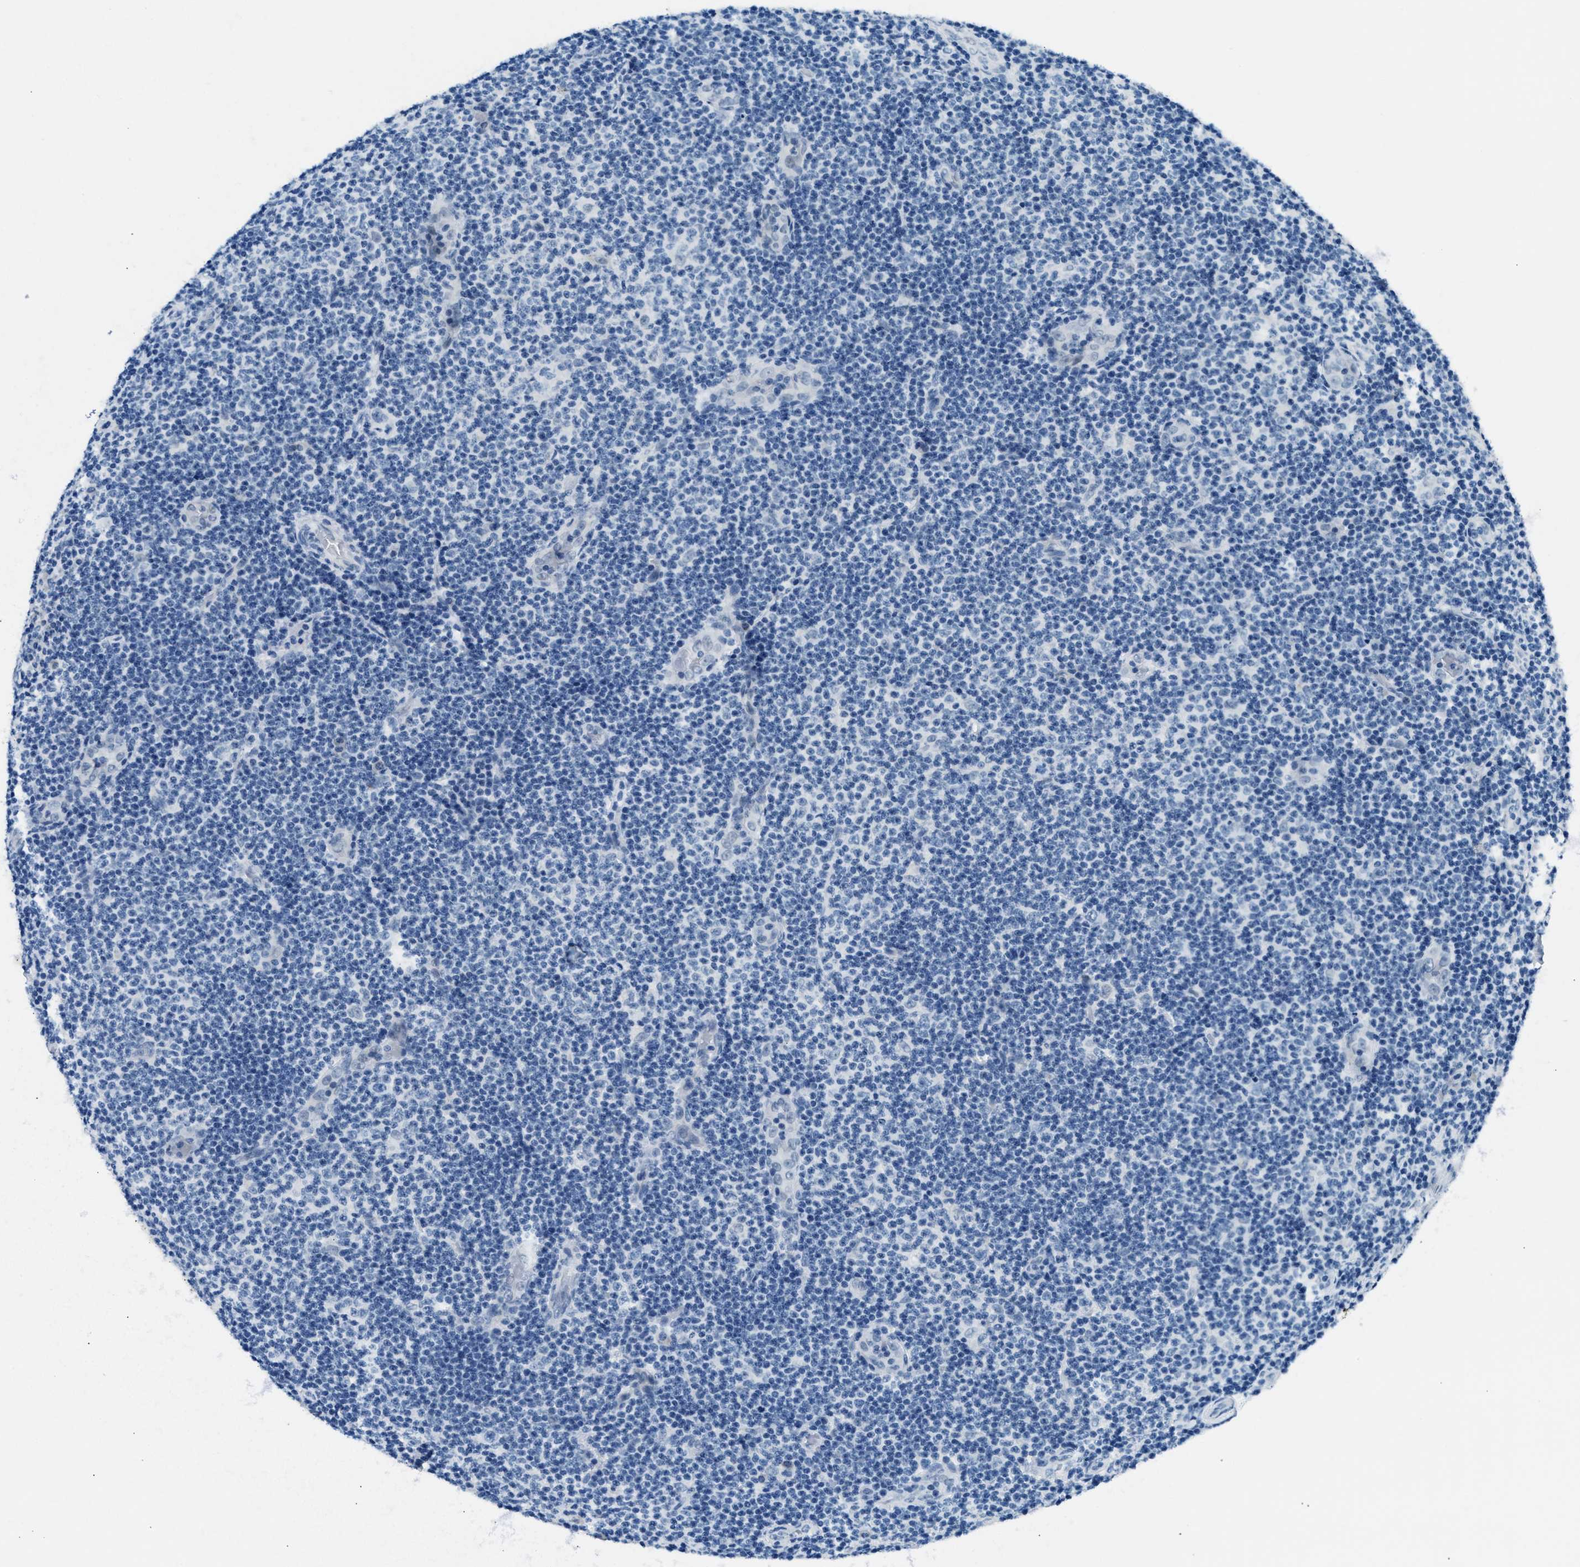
{"staining": {"intensity": "negative", "quantity": "none", "location": "none"}, "tissue": "lymphoma", "cell_type": "Tumor cells", "image_type": "cancer", "snomed": [{"axis": "morphology", "description": "Malignant lymphoma, non-Hodgkin's type, Low grade"}, {"axis": "topography", "description": "Lymph node"}], "caption": "Lymphoma was stained to show a protein in brown. There is no significant positivity in tumor cells. Nuclei are stained in blue.", "gene": "CFAP20", "patient": {"sex": "male", "age": 83}}